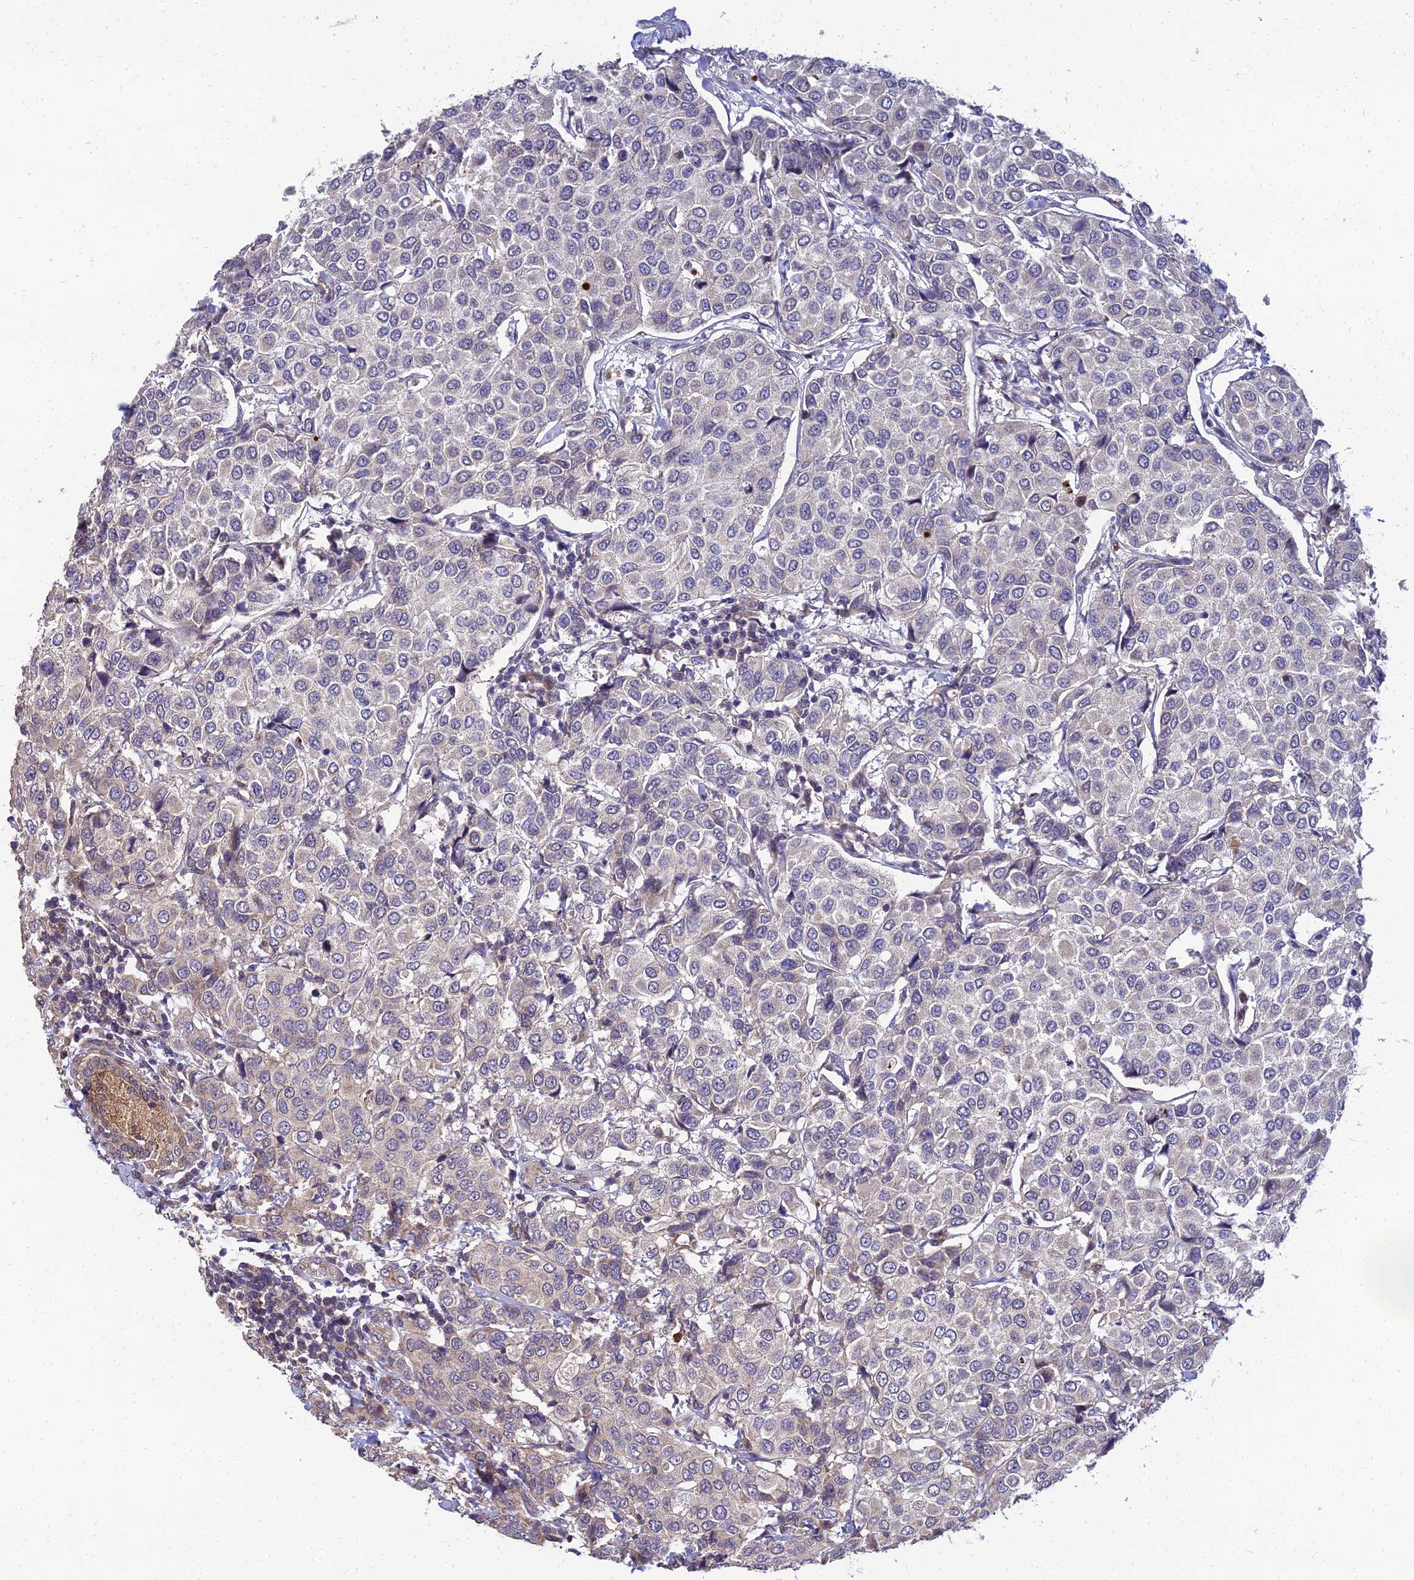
{"staining": {"intensity": "negative", "quantity": "none", "location": "none"}, "tissue": "breast cancer", "cell_type": "Tumor cells", "image_type": "cancer", "snomed": [{"axis": "morphology", "description": "Duct carcinoma"}, {"axis": "topography", "description": "Breast"}], "caption": "Breast cancer (invasive ductal carcinoma) stained for a protein using IHC exhibits no positivity tumor cells.", "gene": "NPY", "patient": {"sex": "female", "age": 55}}